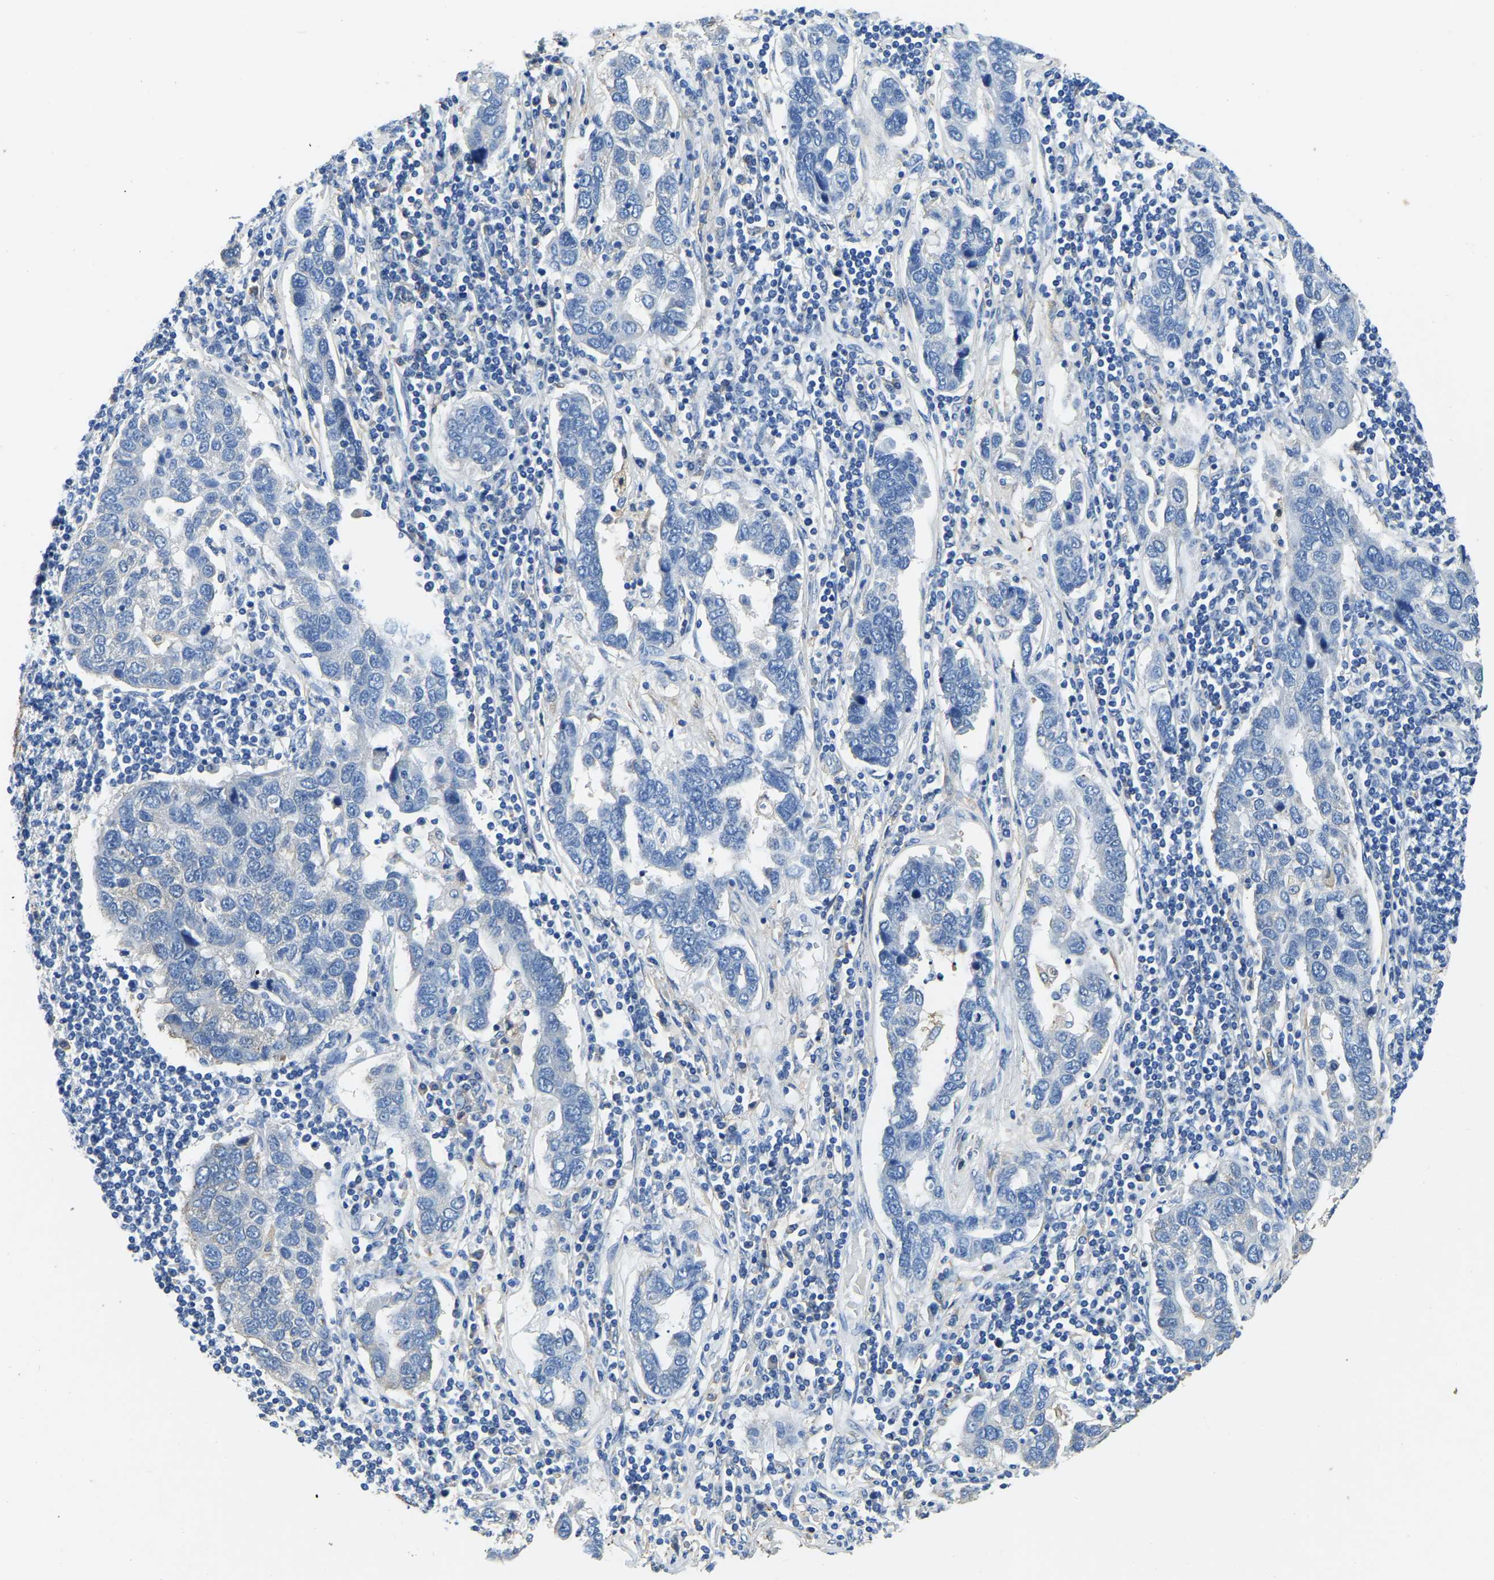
{"staining": {"intensity": "negative", "quantity": "none", "location": "none"}, "tissue": "pancreatic cancer", "cell_type": "Tumor cells", "image_type": "cancer", "snomed": [{"axis": "morphology", "description": "Adenocarcinoma, NOS"}, {"axis": "topography", "description": "Pancreas"}], "caption": "Immunohistochemistry (IHC) micrograph of neoplastic tissue: human adenocarcinoma (pancreatic) stained with DAB (3,3'-diaminobenzidine) demonstrates no significant protein staining in tumor cells. (Stains: DAB (3,3'-diaminobenzidine) immunohistochemistry (IHC) with hematoxylin counter stain, Microscopy: brightfield microscopy at high magnification).", "gene": "ZDHHC13", "patient": {"sex": "female", "age": 61}}